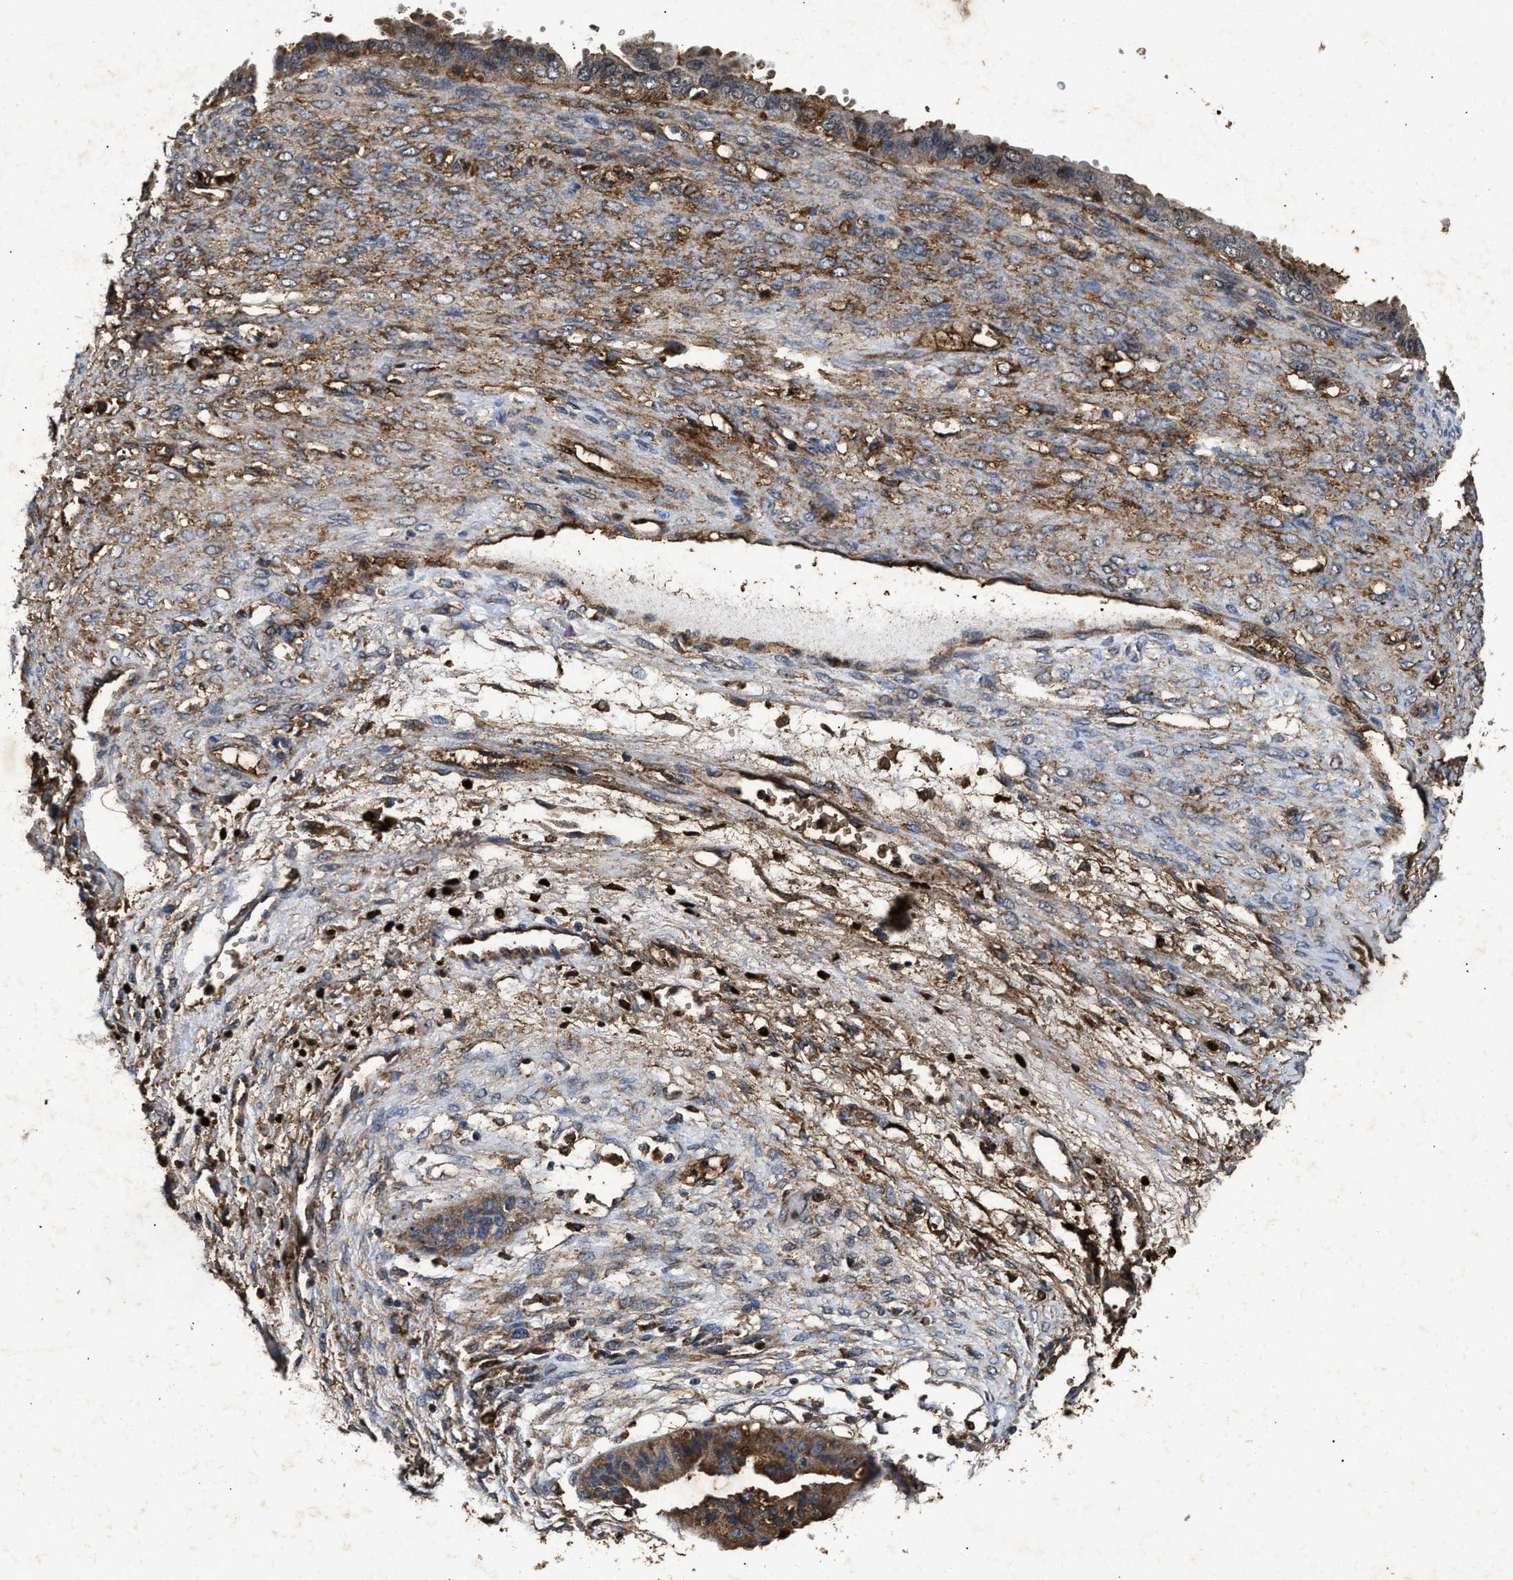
{"staining": {"intensity": "moderate", "quantity": "25%-75%", "location": "cytoplasmic/membranous"}, "tissue": "ovarian cancer", "cell_type": "Tumor cells", "image_type": "cancer", "snomed": [{"axis": "morphology", "description": "Cystadenocarcinoma, serous, NOS"}, {"axis": "topography", "description": "Ovary"}], "caption": "Ovarian cancer was stained to show a protein in brown. There is medium levels of moderate cytoplasmic/membranous positivity in about 25%-75% of tumor cells.", "gene": "ACOX1", "patient": {"sex": "female", "age": 58}}